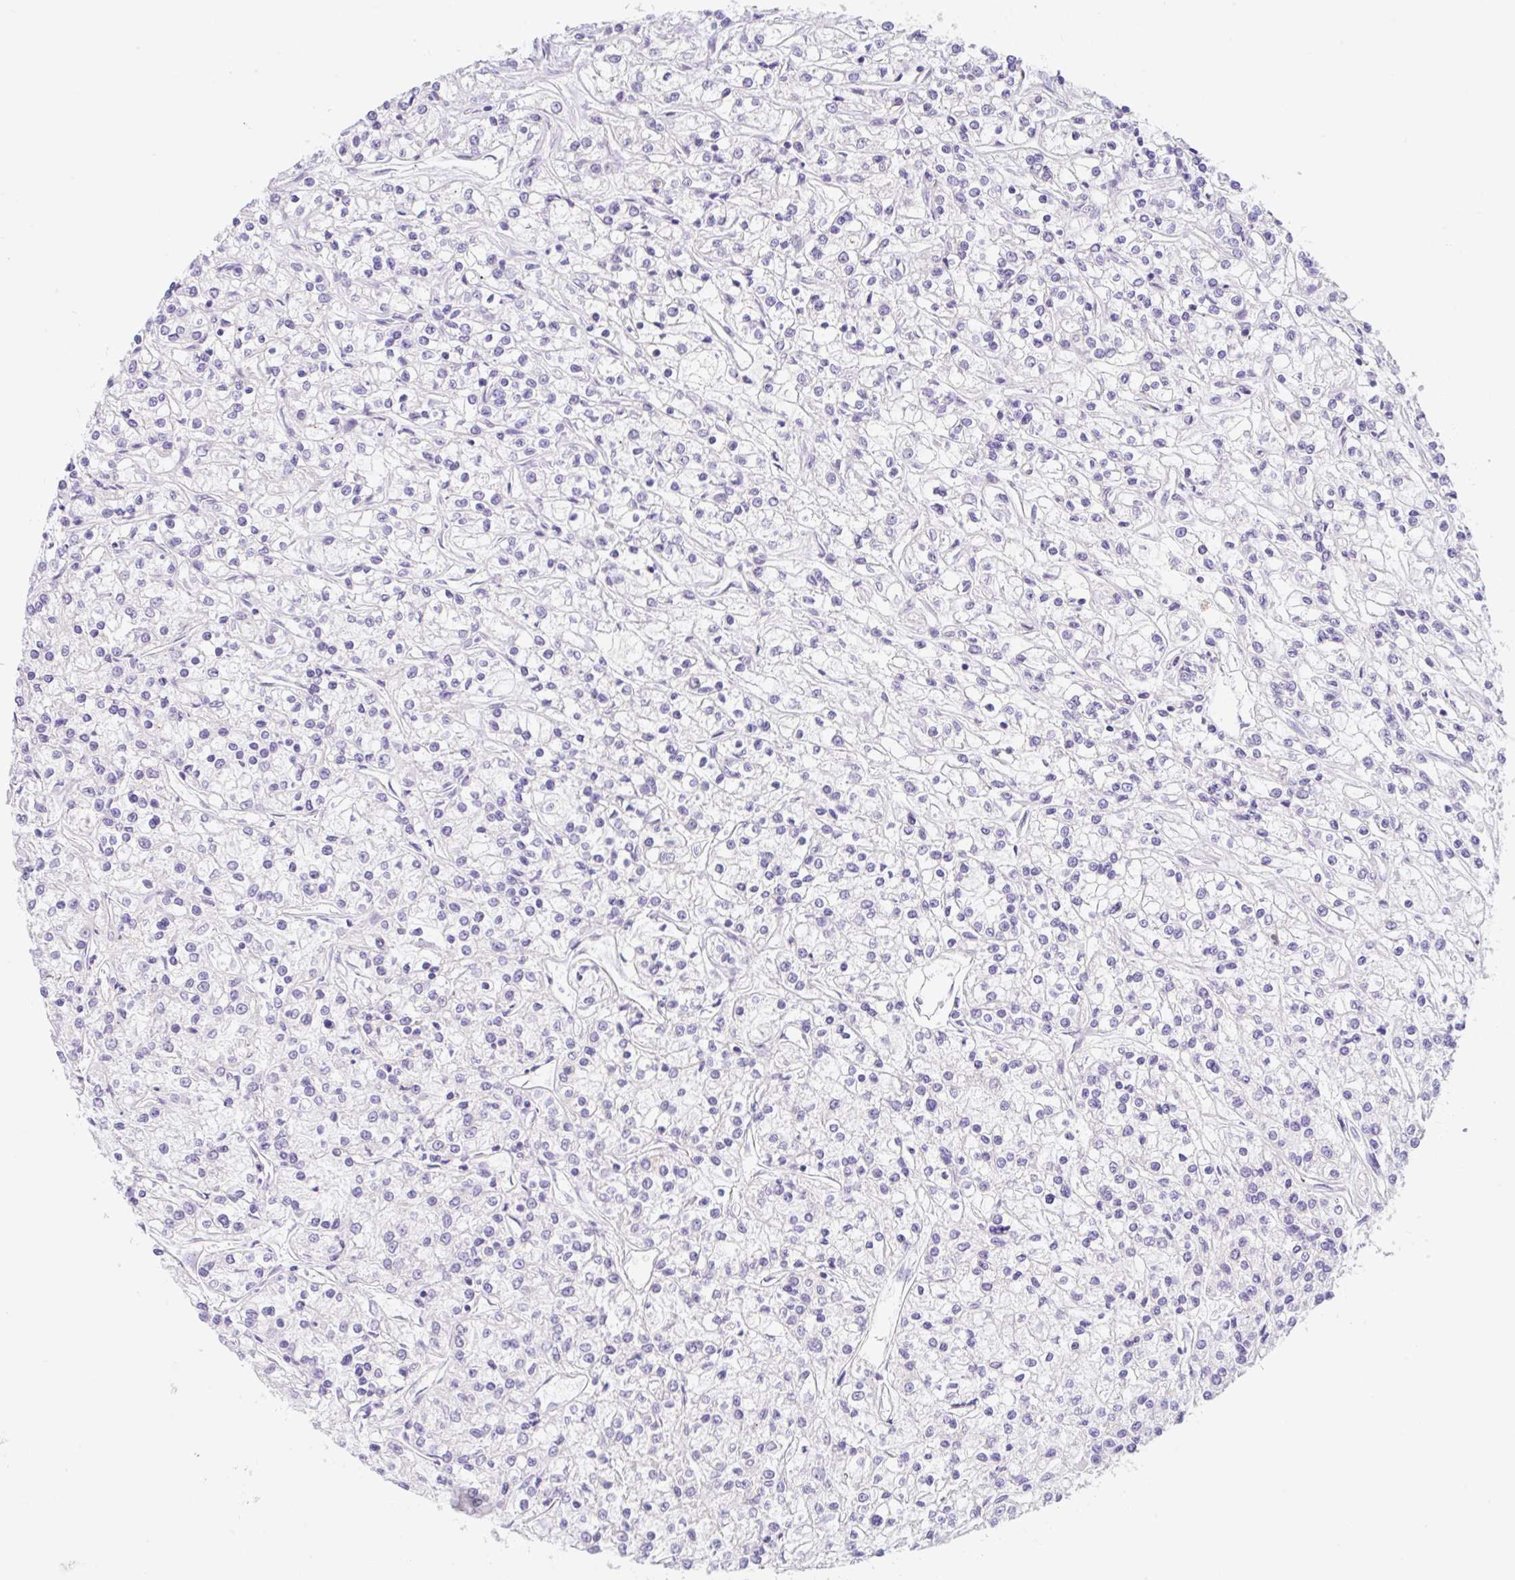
{"staining": {"intensity": "negative", "quantity": "none", "location": "none"}, "tissue": "renal cancer", "cell_type": "Tumor cells", "image_type": "cancer", "snomed": [{"axis": "morphology", "description": "Adenocarcinoma, NOS"}, {"axis": "topography", "description": "Kidney"}], "caption": "High power microscopy histopathology image of an IHC image of renal cancer (adenocarcinoma), revealing no significant staining in tumor cells.", "gene": "TBPL2", "patient": {"sex": "female", "age": 59}}